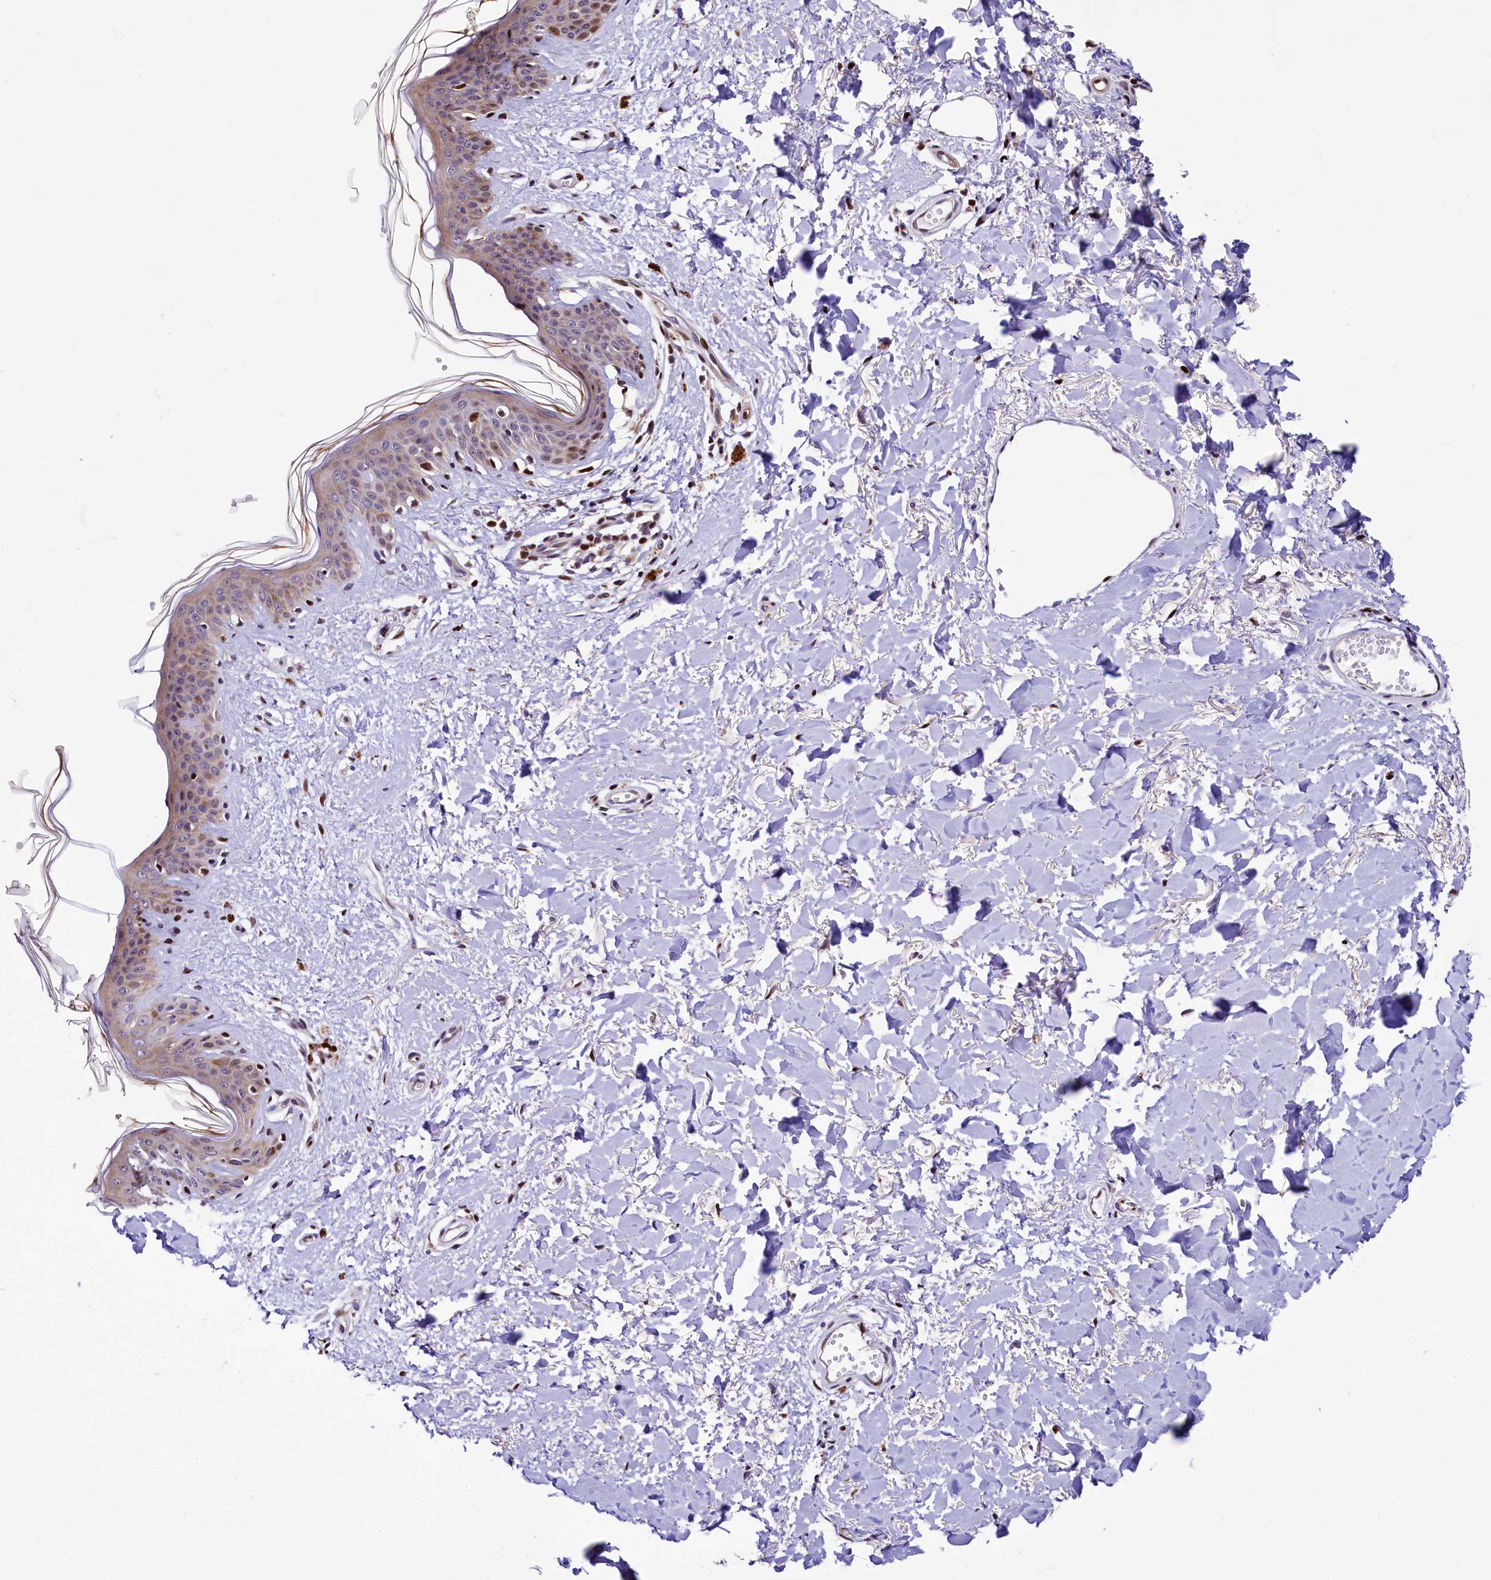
{"staining": {"intensity": "strong", "quantity": ">75%", "location": "cytoplasmic/membranous,nuclear"}, "tissue": "skin", "cell_type": "Fibroblasts", "image_type": "normal", "snomed": [{"axis": "morphology", "description": "Normal tissue, NOS"}, {"axis": "topography", "description": "Skin"}], "caption": "IHC photomicrograph of normal skin: human skin stained using IHC demonstrates high levels of strong protein expression localized specifically in the cytoplasmic/membranous,nuclear of fibroblasts, appearing as a cytoplasmic/membranous,nuclear brown color.", "gene": "TRMT112", "patient": {"sex": "female", "age": 46}}